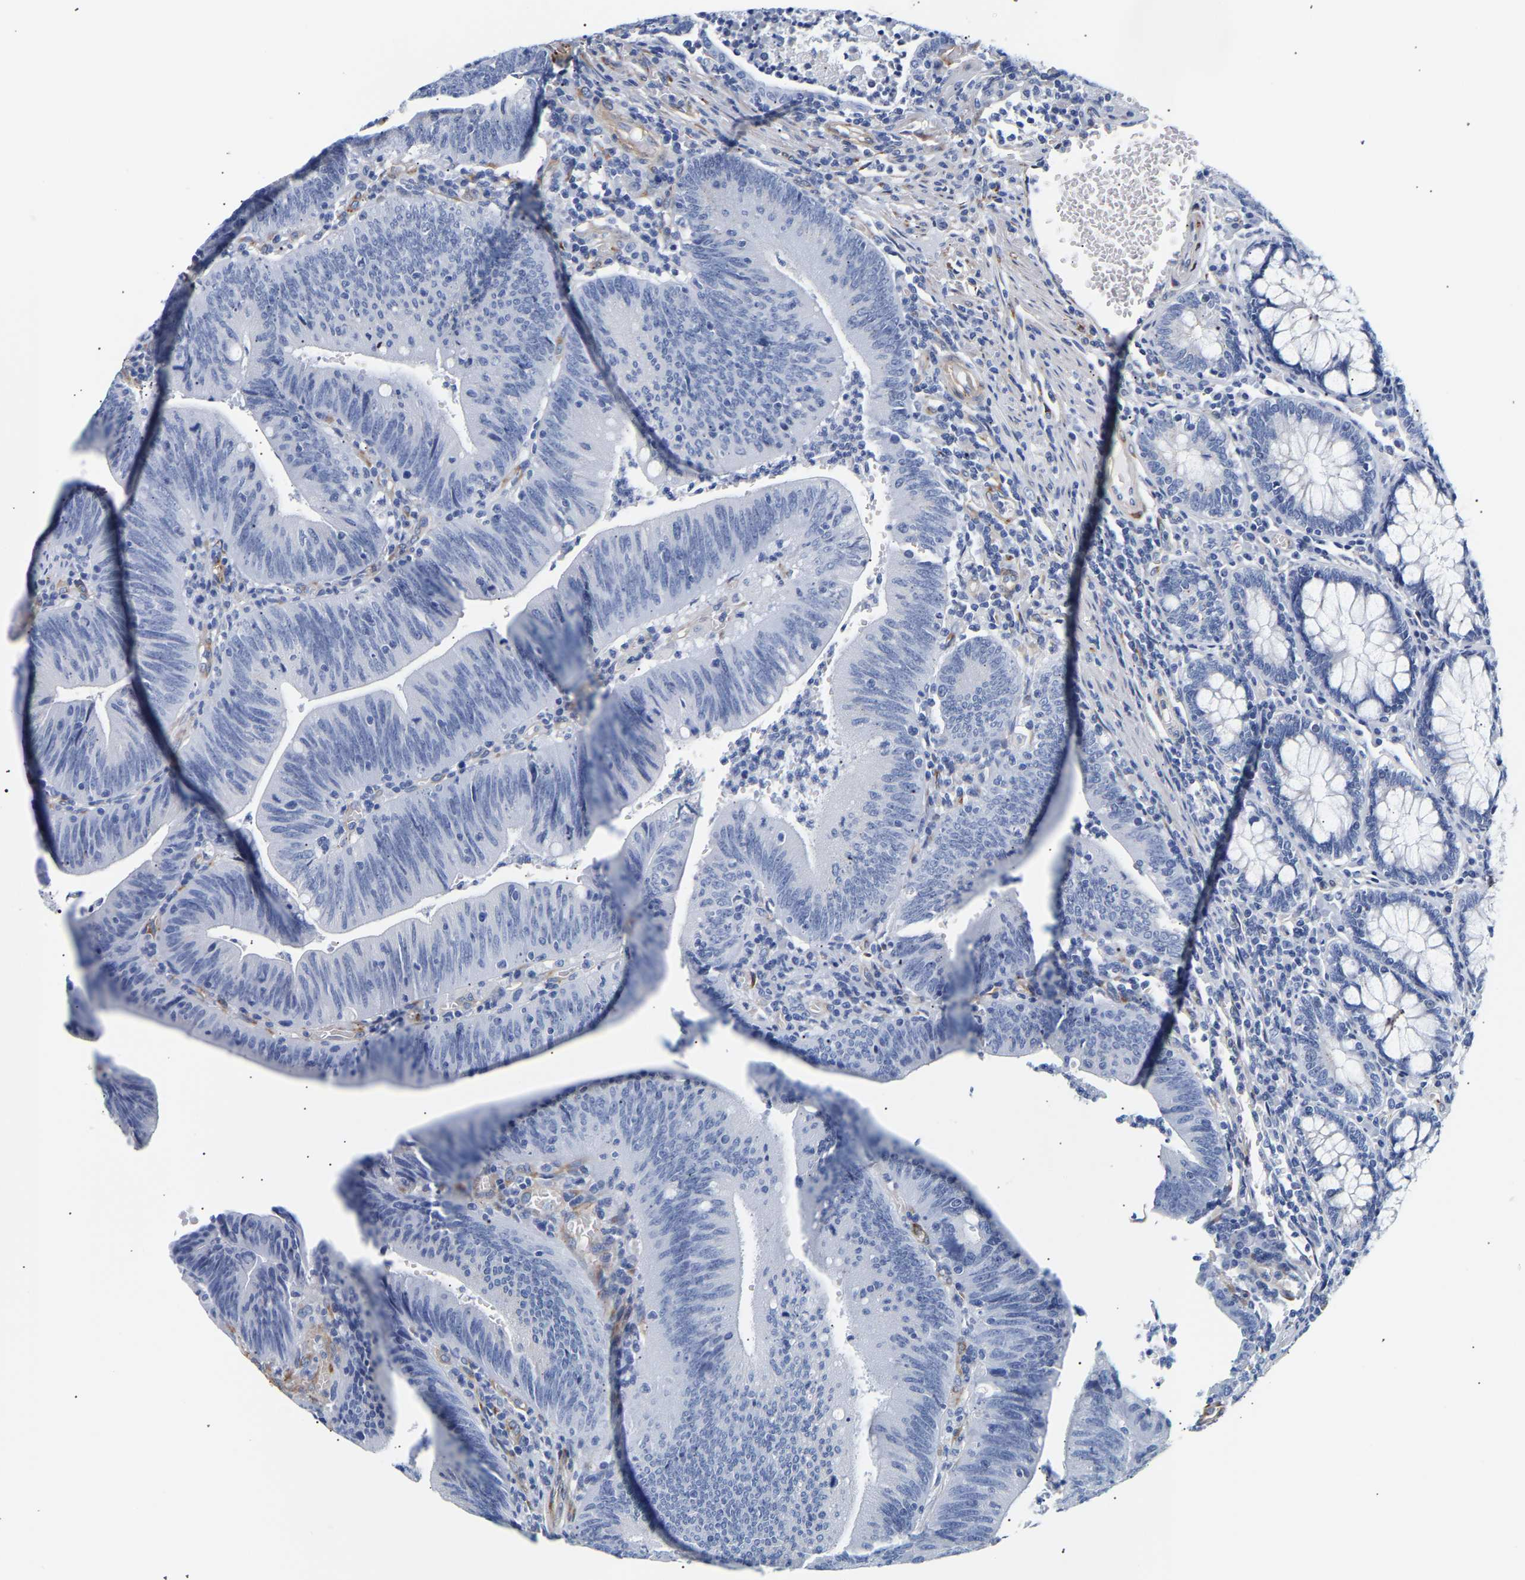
{"staining": {"intensity": "negative", "quantity": "none", "location": "none"}, "tissue": "colorectal cancer", "cell_type": "Tumor cells", "image_type": "cancer", "snomed": [{"axis": "morphology", "description": "Normal tissue, NOS"}, {"axis": "morphology", "description": "Adenocarcinoma, NOS"}, {"axis": "topography", "description": "Rectum"}], "caption": "Tumor cells are negative for protein expression in human adenocarcinoma (colorectal).", "gene": "IGFBP7", "patient": {"sex": "female", "age": 66}}